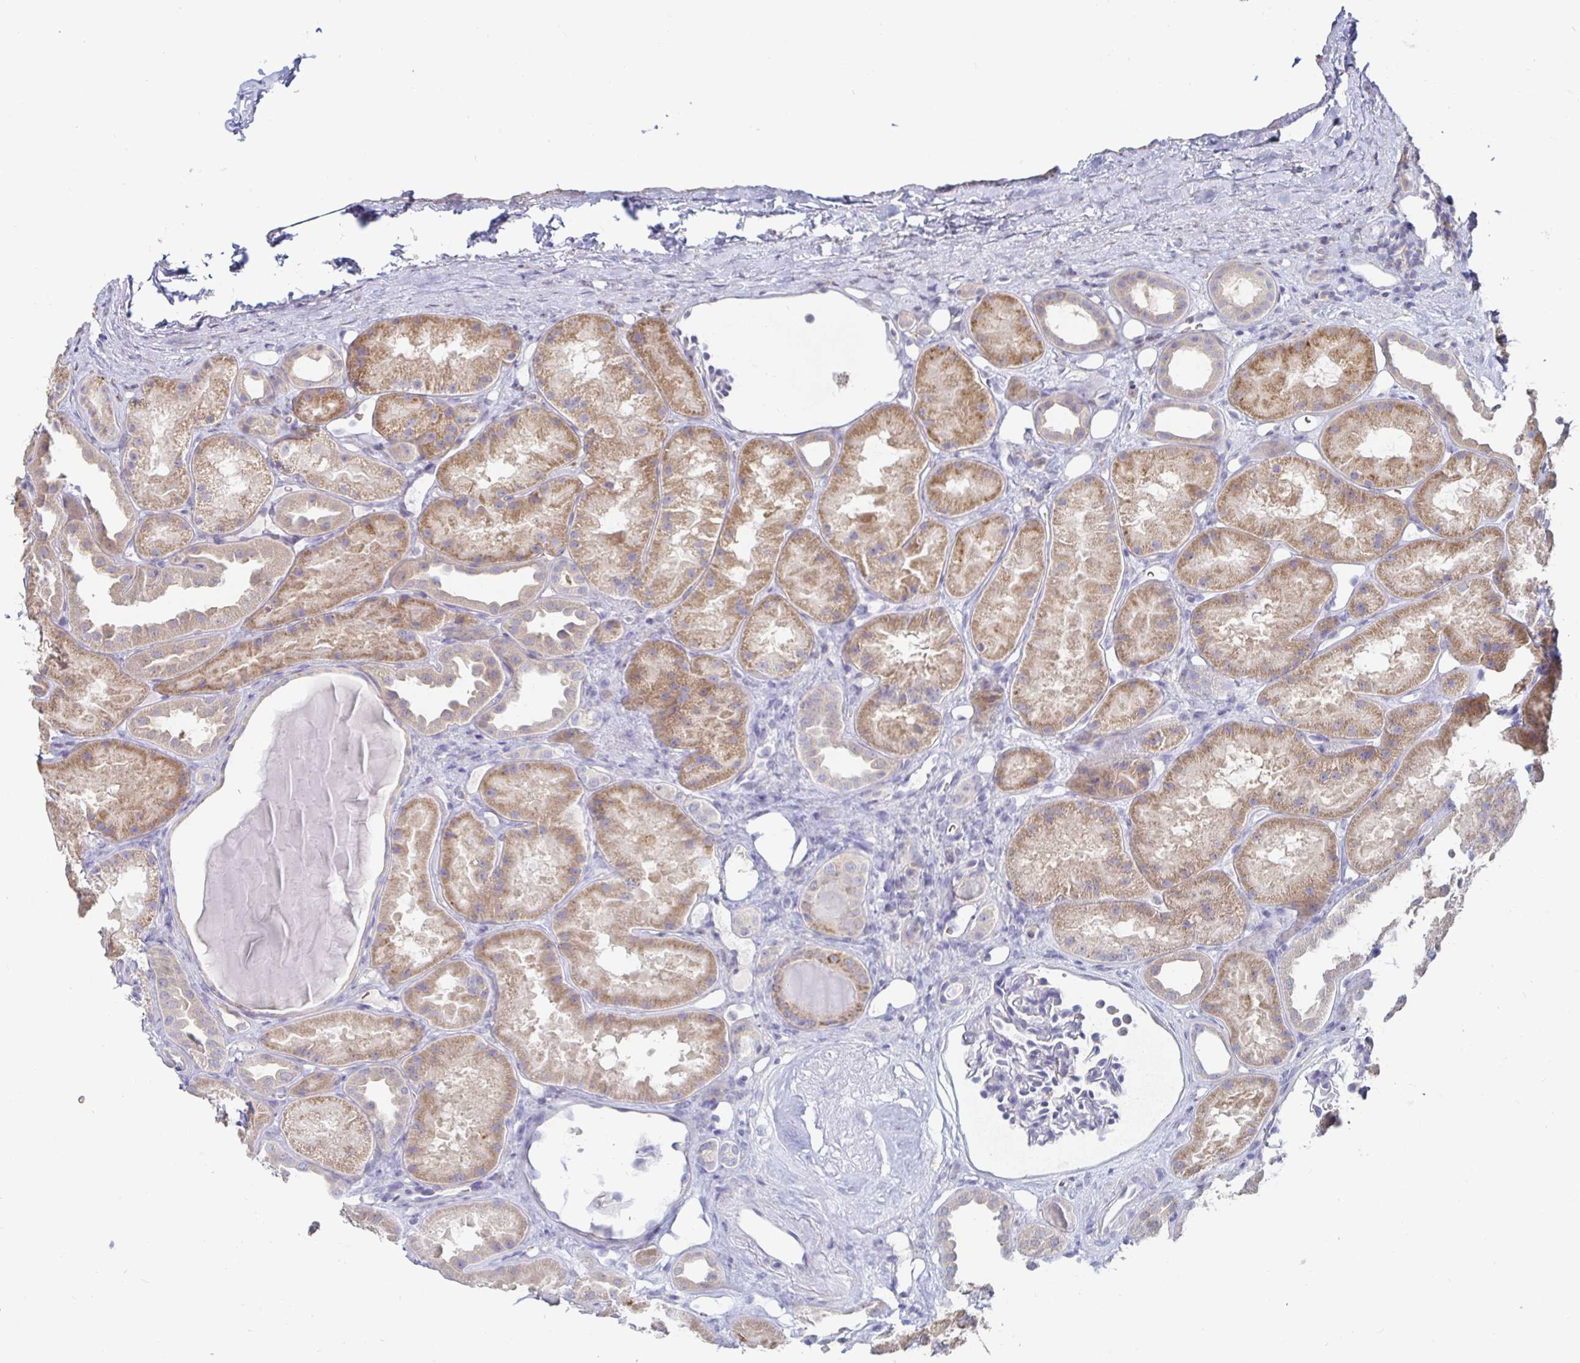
{"staining": {"intensity": "negative", "quantity": "none", "location": "none"}, "tissue": "kidney", "cell_type": "Cells in glomeruli", "image_type": "normal", "snomed": [{"axis": "morphology", "description": "Normal tissue, NOS"}, {"axis": "topography", "description": "Kidney"}], "caption": "Kidney was stained to show a protein in brown. There is no significant expression in cells in glomeruli.", "gene": "SPPL3", "patient": {"sex": "male", "age": 61}}